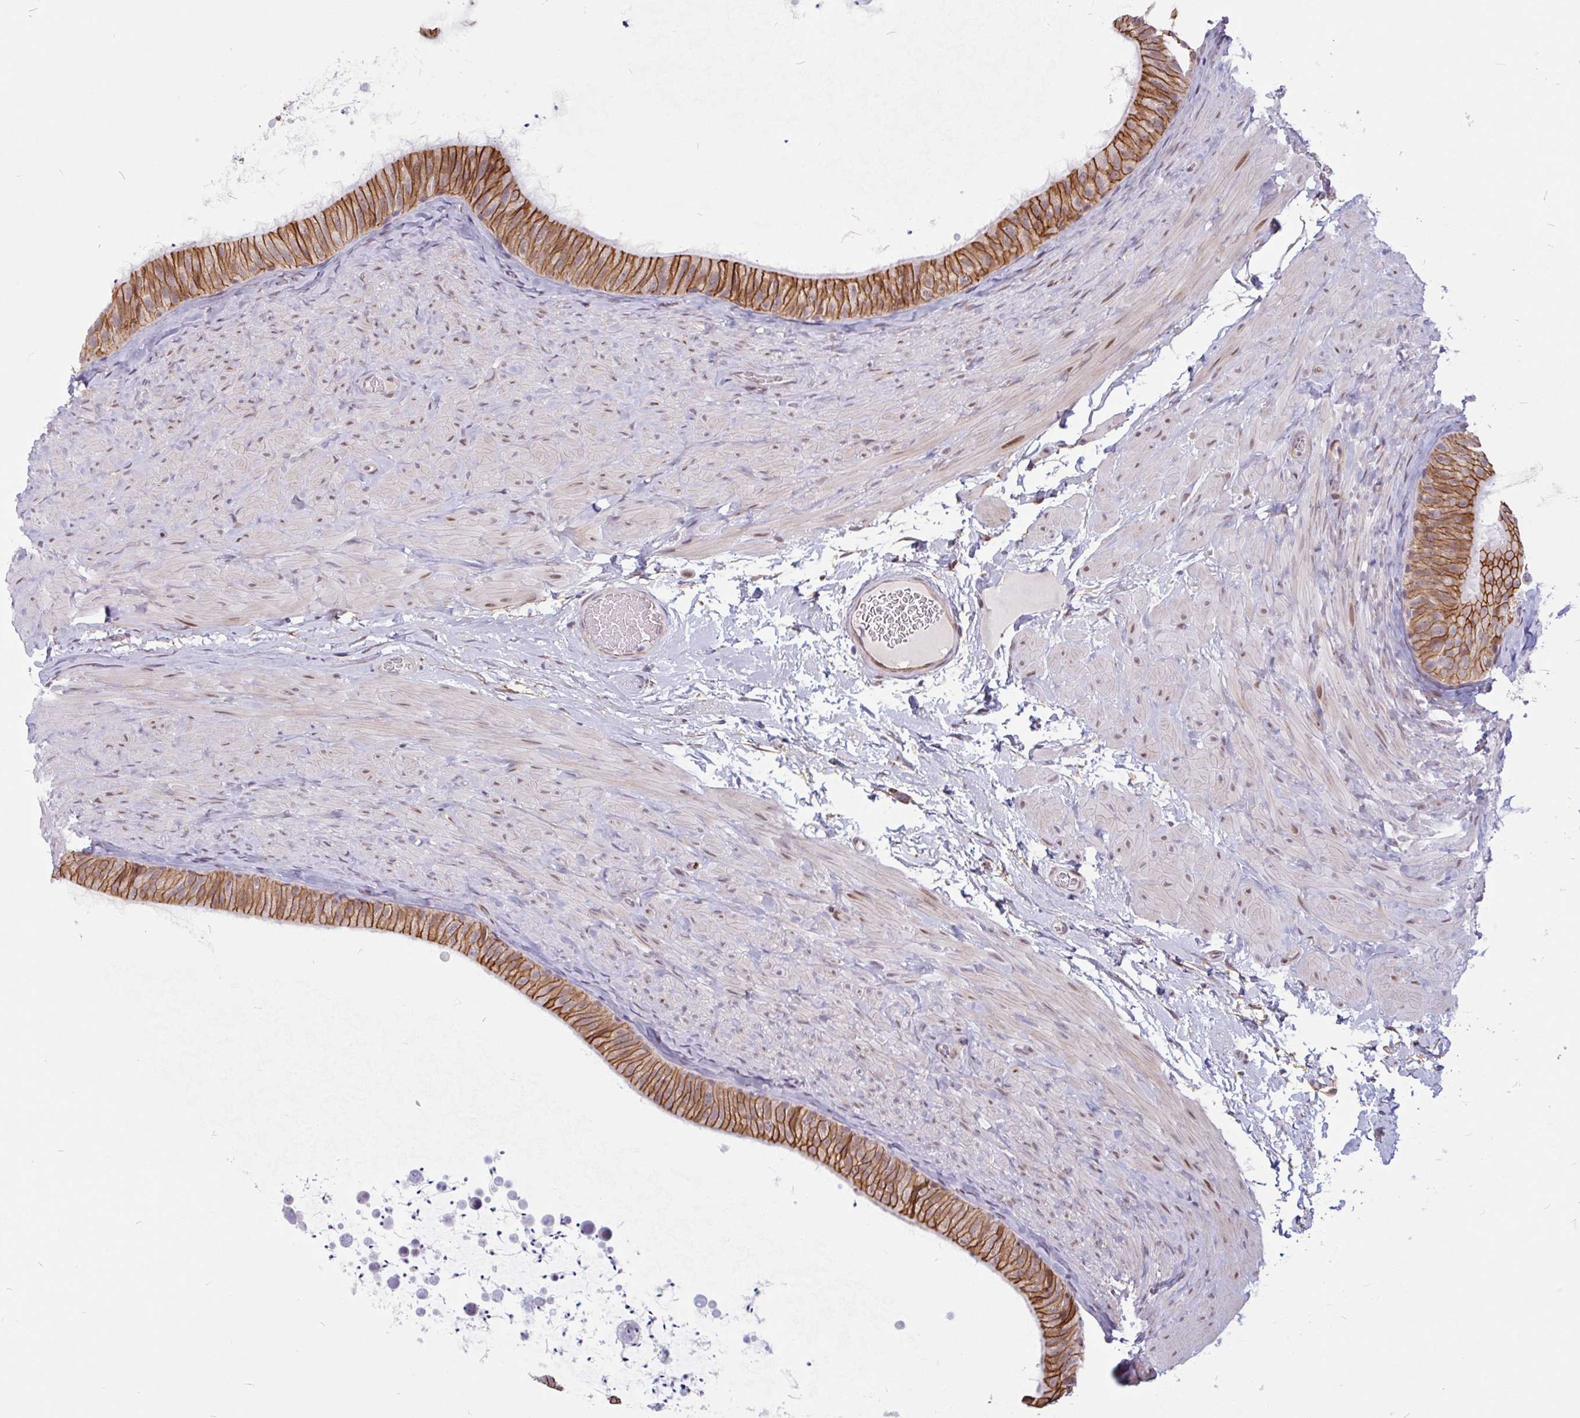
{"staining": {"intensity": "moderate", "quantity": ">75%", "location": "cytoplasmic/membranous,nuclear"}, "tissue": "epididymis", "cell_type": "Glandular cells", "image_type": "normal", "snomed": [{"axis": "morphology", "description": "Normal tissue, NOS"}, {"axis": "topography", "description": "Epididymis, spermatic cord, NOS"}, {"axis": "topography", "description": "Epididymis"}], "caption": "About >75% of glandular cells in normal epididymis exhibit moderate cytoplasmic/membranous,nuclear protein positivity as visualized by brown immunohistochemical staining.", "gene": "TMEM119", "patient": {"sex": "male", "age": 31}}